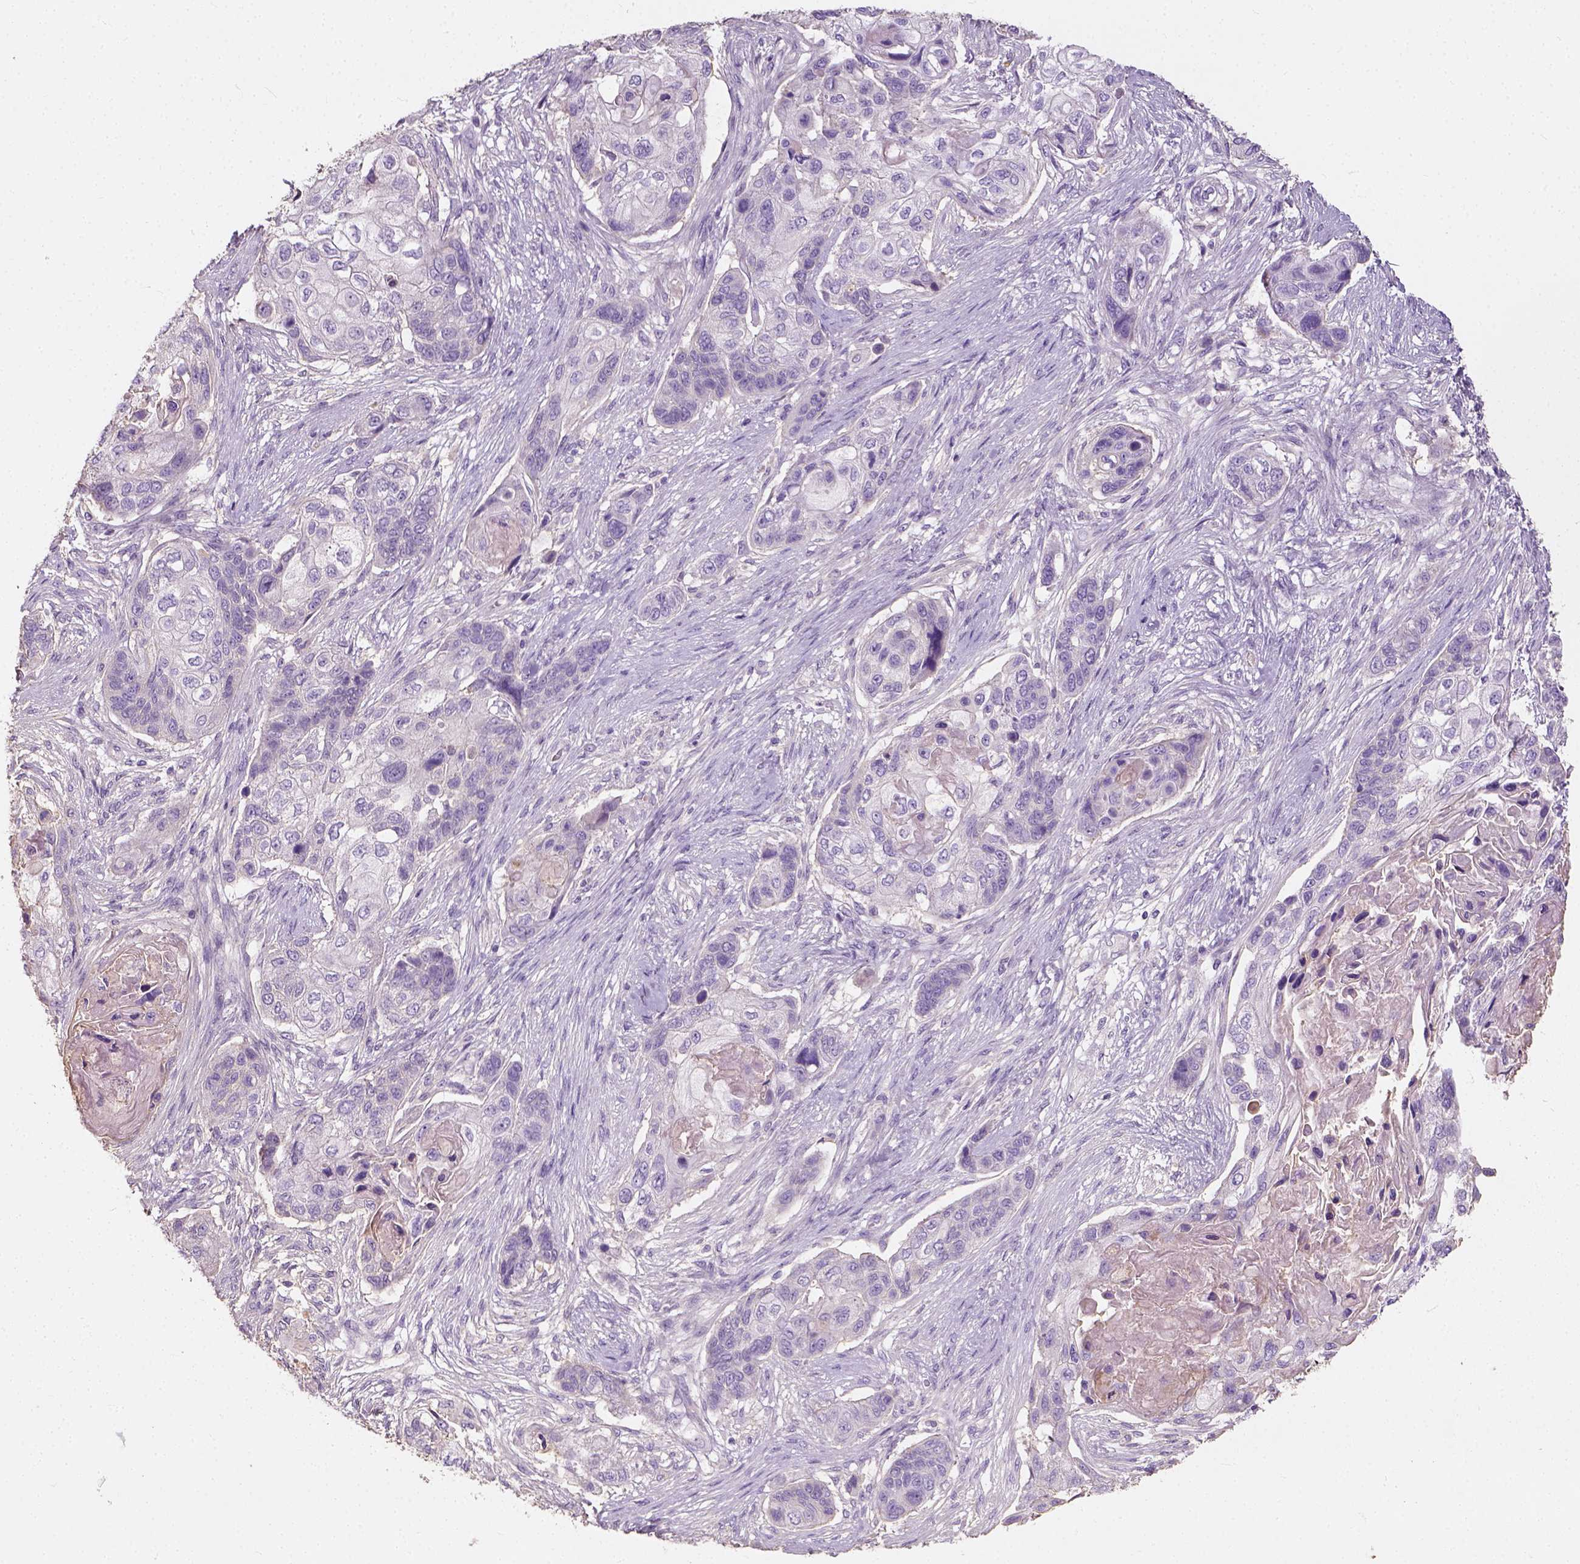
{"staining": {"intensity": "negative", "quantity": "none", "location": "none"}, "tissue": "lung cancer", "cell_type": "Tumor cells", "image_type": "cancer", "snomed": [{"axis": "morphology", "description": "Squamous cell carcinoma, NOS"}, {"axis": "topography", "description": "Lung"}], "caption": "The immunohistochemistry (IHC) image has no significant expression in tumor cells of lung cancer (squamous cell carcinoma) tissue.", "gene": "DHCR24", "patient": {"sex": "male", "age": 69}}